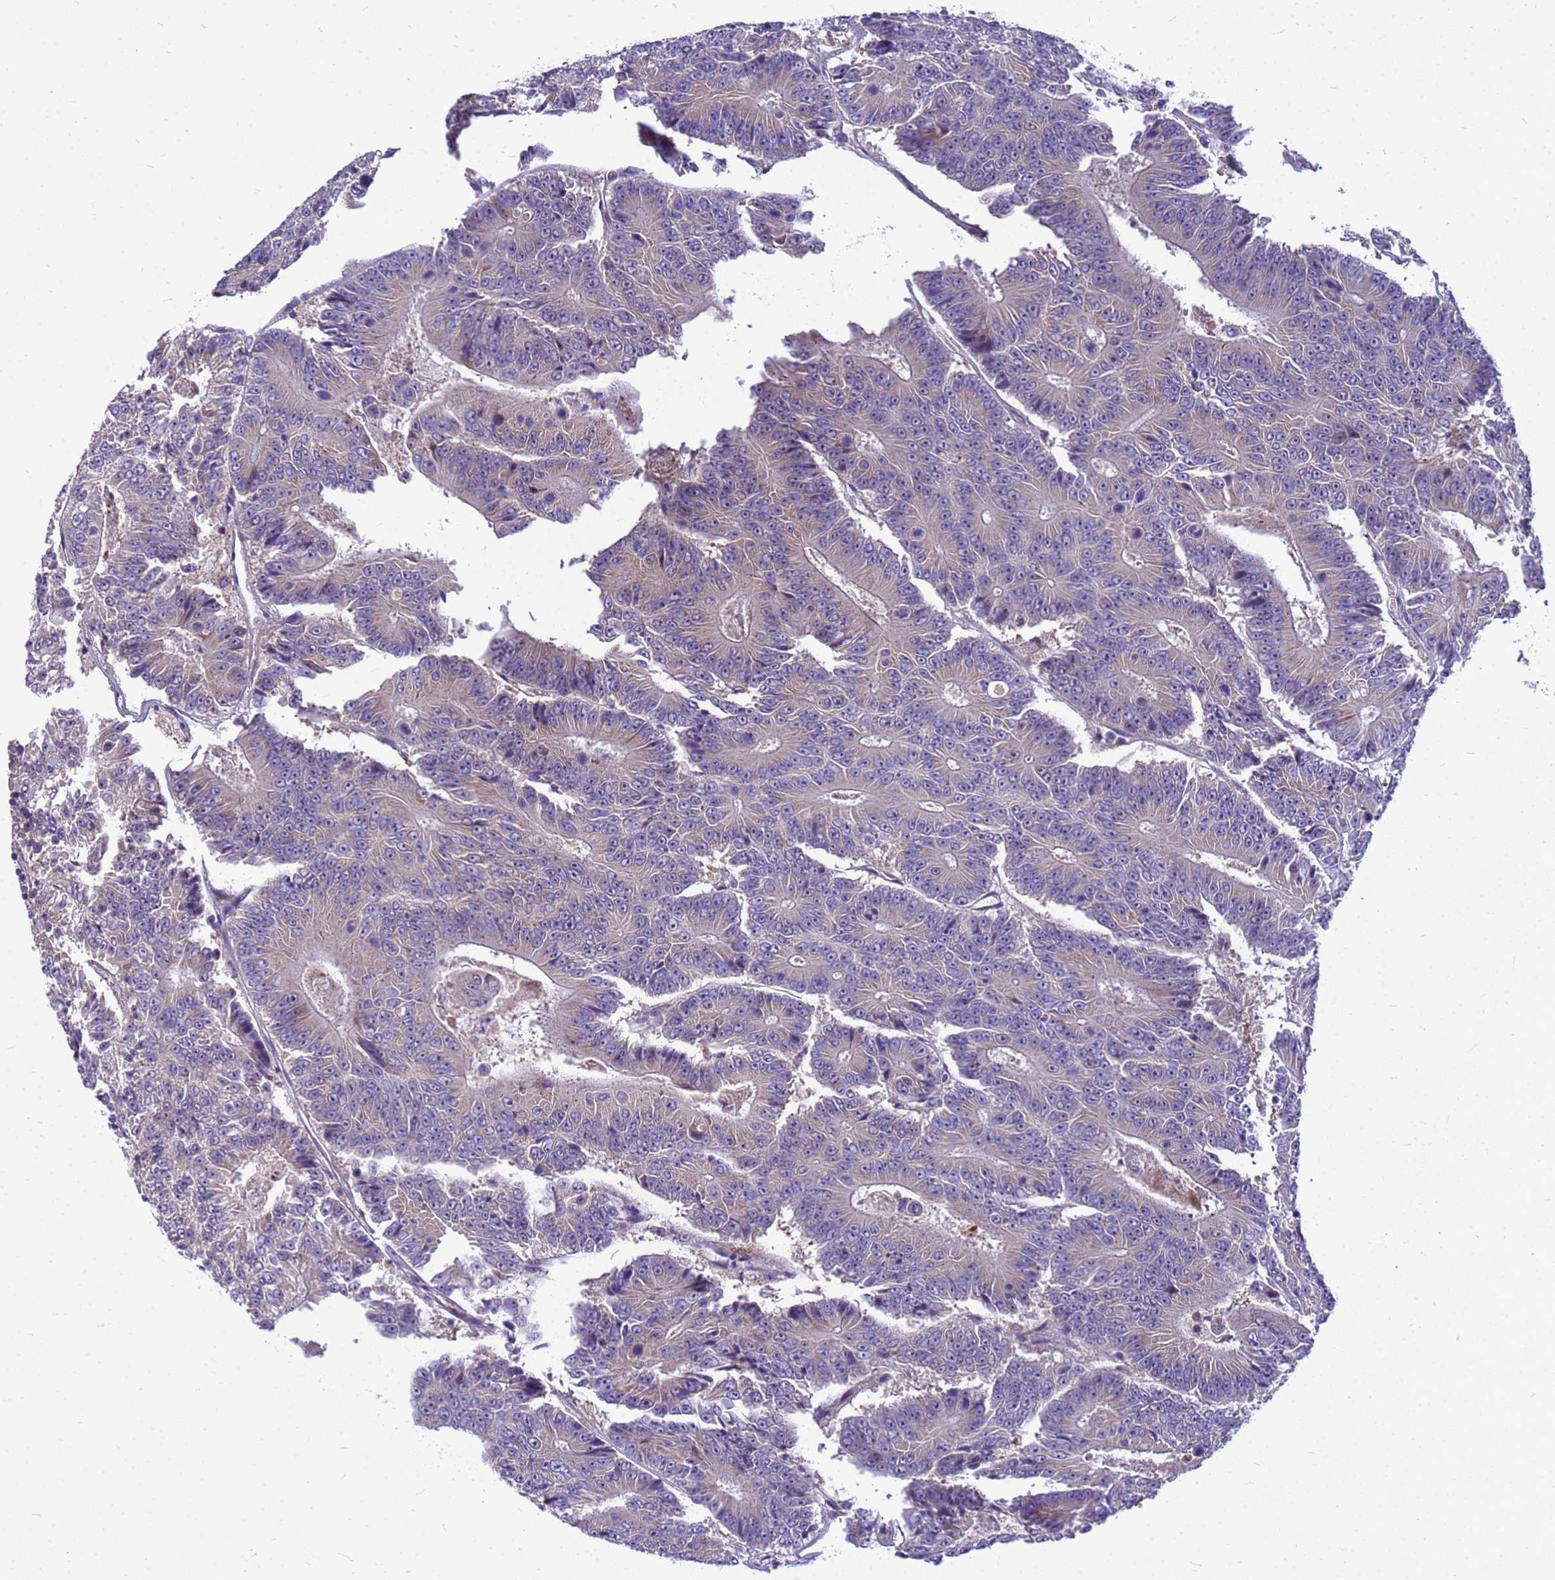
{"staining": {"intensity": "negative", "quantity": "none", "location": "none"}, "tissue": "colorectal cancer", "cell_type": "Tumor cells", "image_type": "cancer", "snomed": [{"axis": "morphology", "description": "Adenocarcinoma, NOS"}, {"axis": "topography", "description": "Colon"}], "caption": "This is an immunohistochemistry (IHC) photomicrograph of human adenocarcinoma (colorectal). There is no staining in tumor cells.", "gene": "POP7", "patient": {"sex": "male", "age": 83}}